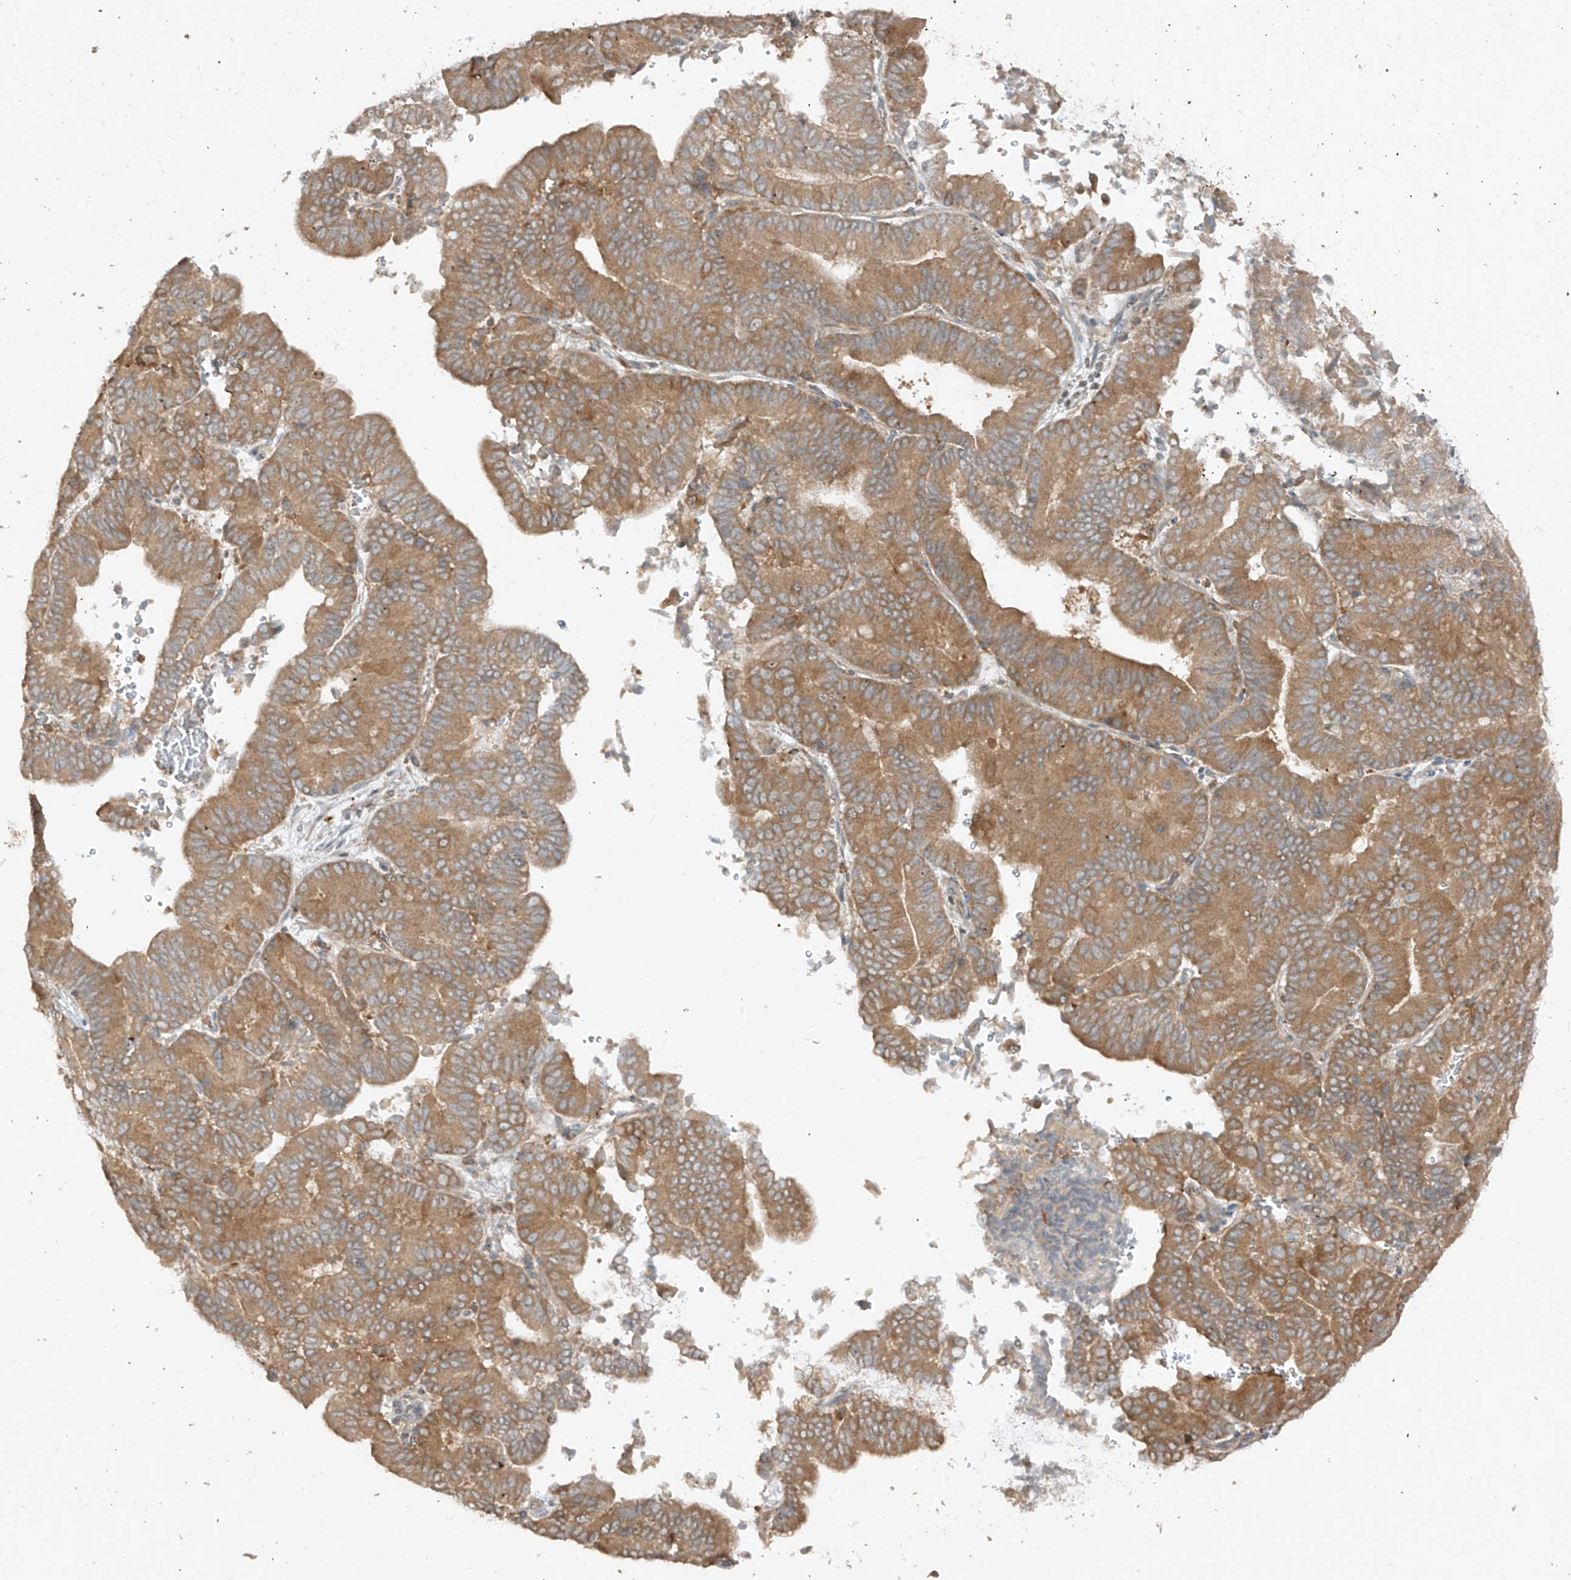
{"staining": {"intensity": "moderate", "quantity": ">75%", "location": "cytoplasmic/membranous"}, "tissue": "liver cancer", "cell_type": "Tumor cells", "image_type": "cancer", "snomed": [{"axis": "morphology", "description": "Cholangiocarcinoma"}, {"axis": "topography", "description": "Liver"}], "caption": "High-magnification brightfield microscopy of cholangiocarcinoma (liver) stained with DAB (brown) and counterstained with hematoxylin (blue). tumor cells exhibit moderate cytoplasmic/membranous expression is seen in approximately>75% of cells.", "gene": "LDAH", "patient": {"sex": "female", "age": 75}}